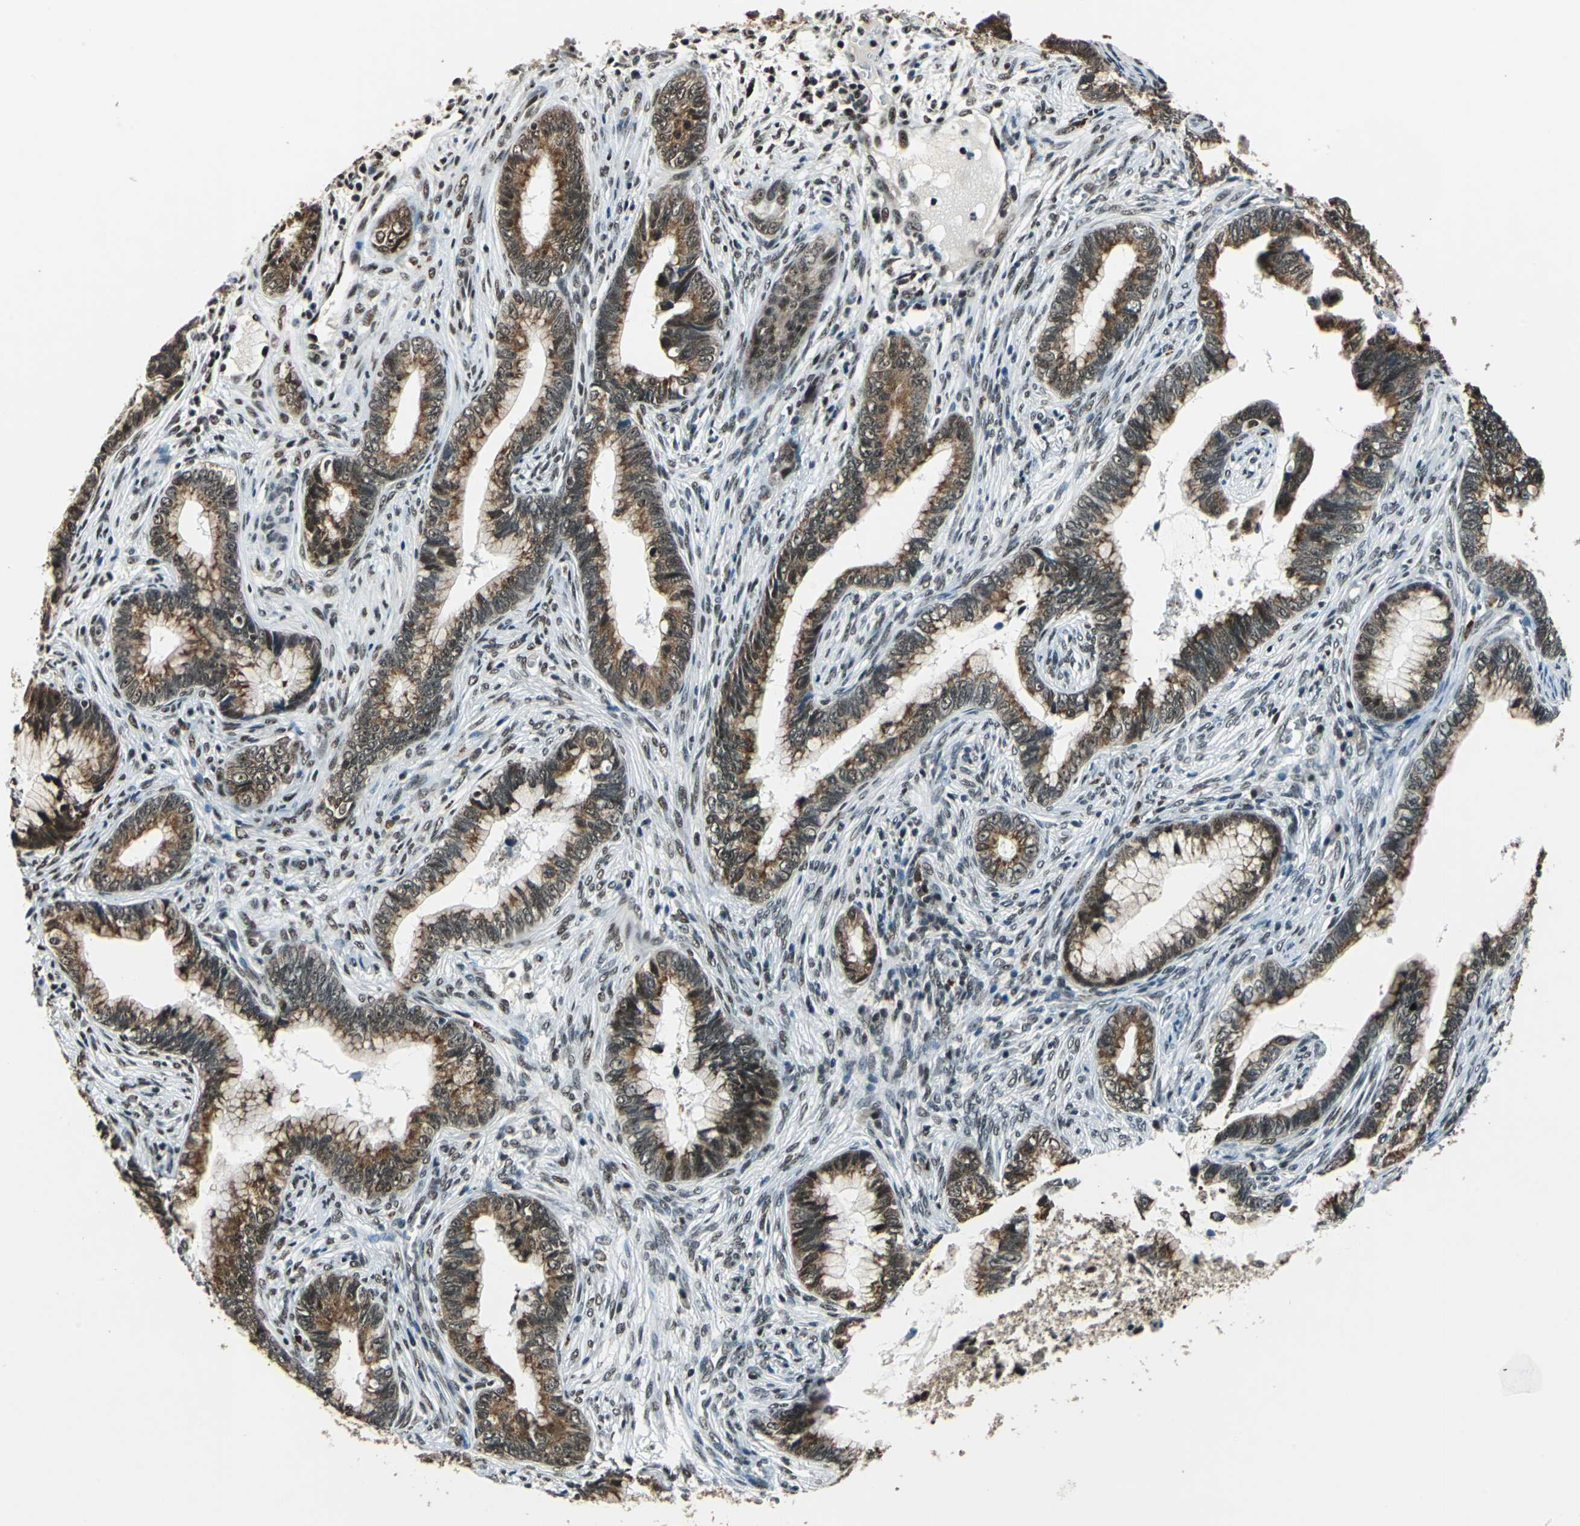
{"staining": {"intensity": "strong", "quantity": ">75%", "location": "cytoplasmic/membranous"}, "tissue": "cervical cancer", "cell_type": "Tumor cells", "image_type": "cancer", "snomed": [{"axis": "morphology", "description": "Adenocarcinoma, NOS"}, {"axis": "topography", "description": "Cervix"}], "caption": "IHC image of human cervical cancer (adenocarcinoma) stained for a protein (brown), which reveals high levels of strong cytoplasmic/membranous expression in about >75% of tumor cells.", "gene": "BCLAF1", "patient": {"sex": "female", "age": 44}}